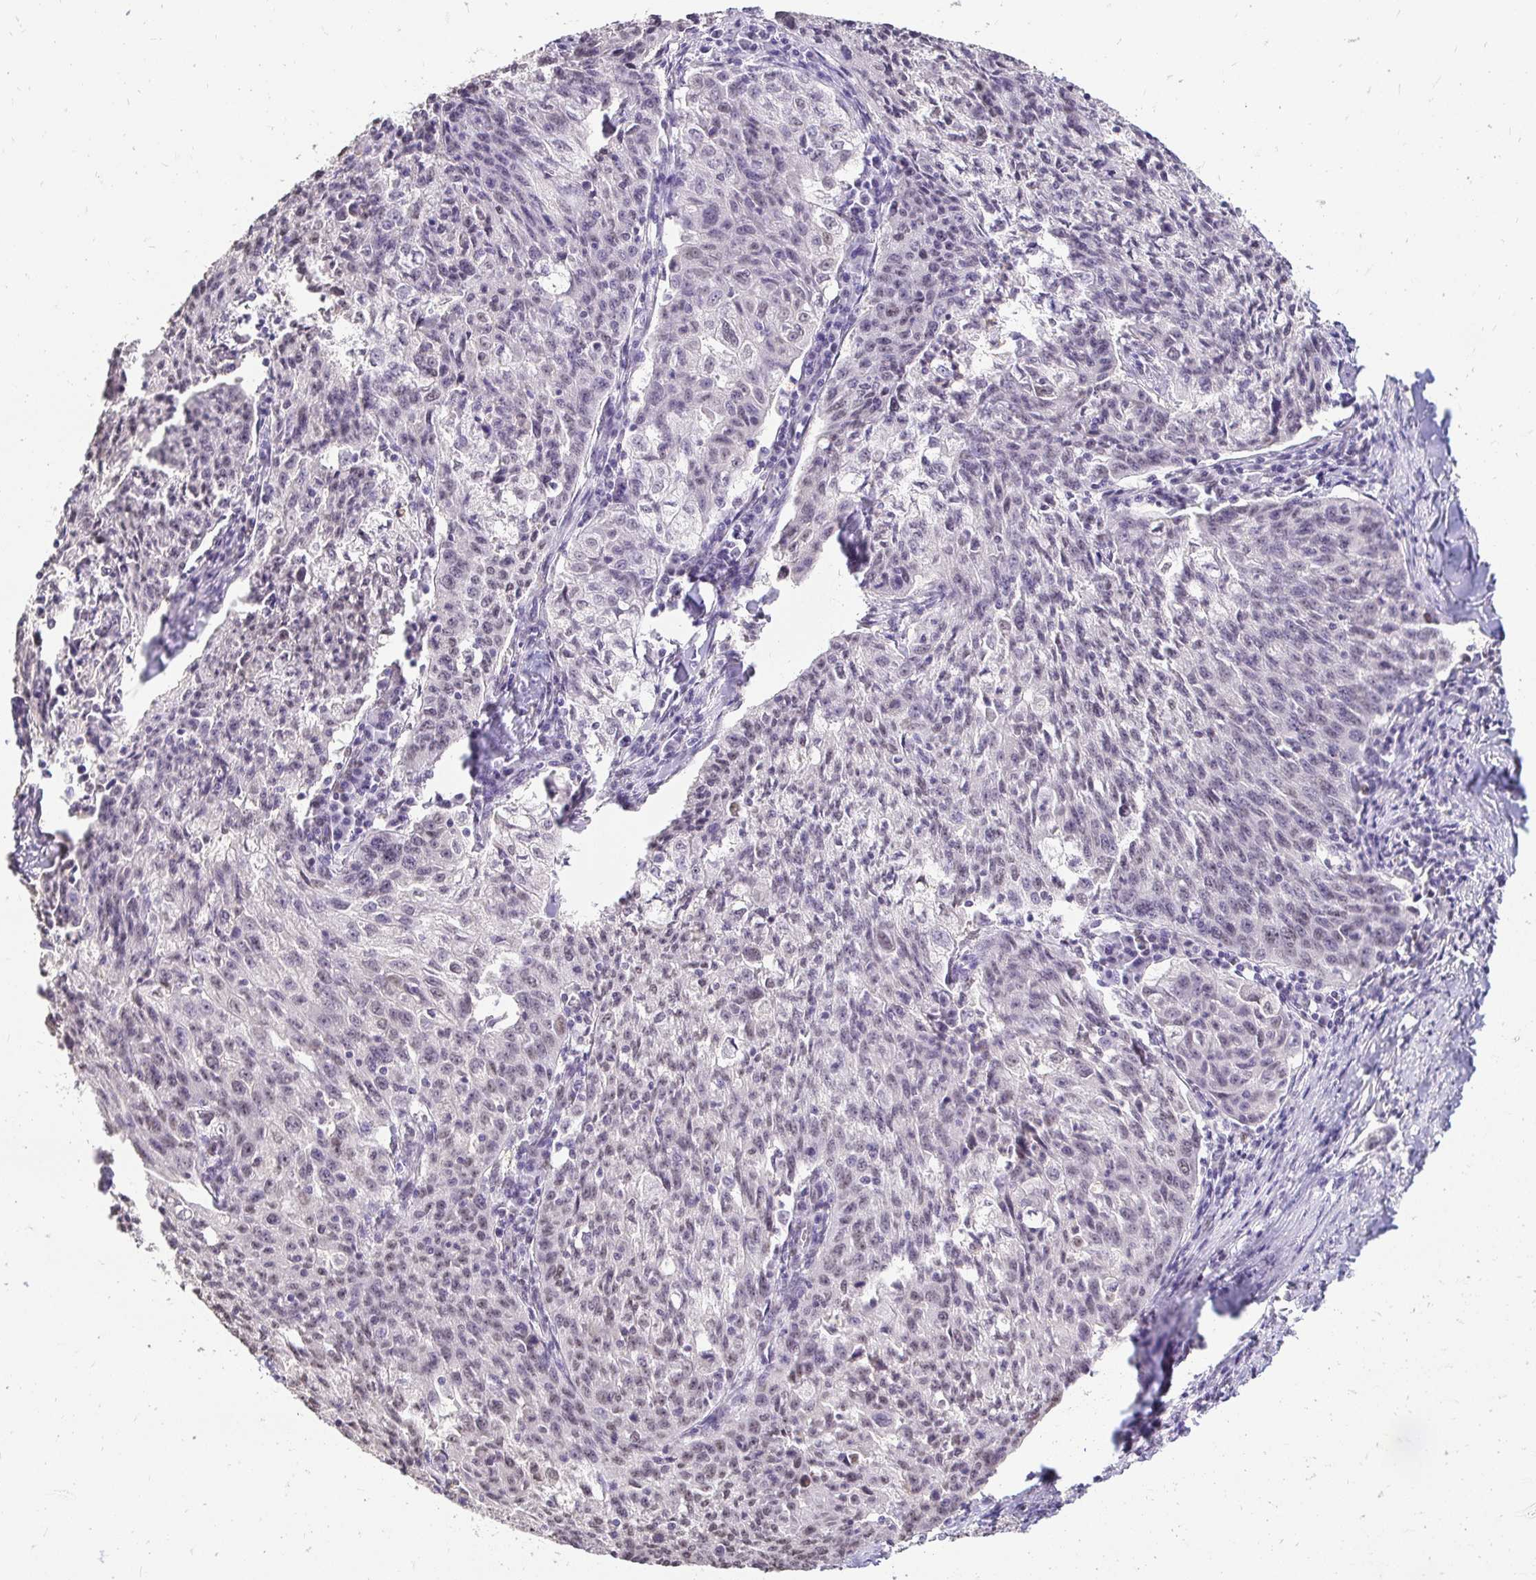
{"staining": {"intensity": "moderate", "quantity": "25%-75%", "location": "nuclear"}, "tissue": "lung cancer", "cell_type": "Tumor cells", "image_type": "cancer", "snomed": [{"axis": "morphology", "description": "Squamous cell carcinoma, NOS"}, {"axis": "morphology", "description": "Squamous cell carcinoma, metastatic, NOS"}, {"axis": "topography", "description": "Bronchus"}, {"axis": "topography", "description": "Lung"}], "caption": "IHC image of lung metastatic squamous cell carcinoma stained for a protein (brown), which reveals medium levels of moderate nuclear expression in approximately 25%-75% of tumor cells.", "gene": "RIMS4", "patient": {"sex": "male", "age": 62}}